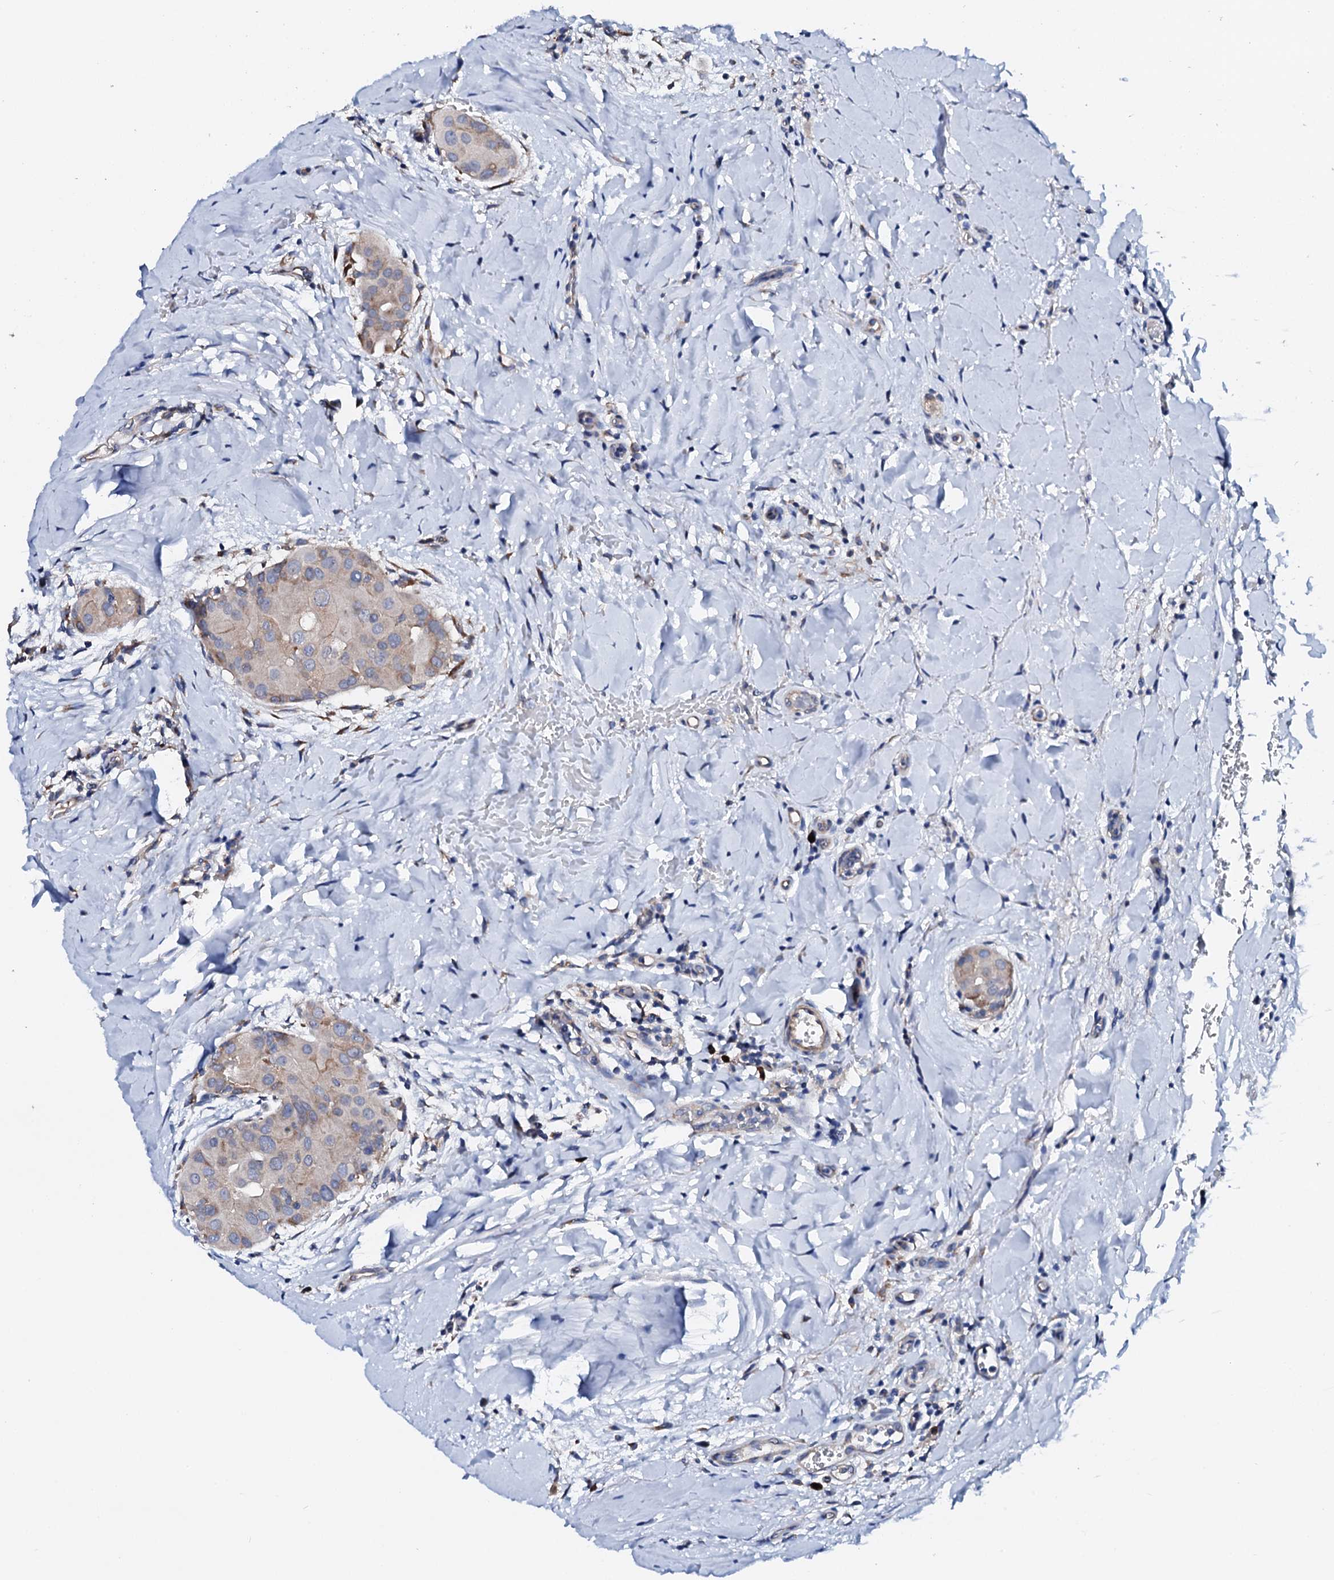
{"staining": {"intensity": "weak", "quantity": "25%-75%", "location": "cytoplasmic/membranous"}, "tissue": "thyroid cancer", "cell_type": "Tumor cells", "image_type": "cancer", "snomed": [{"axis": "morphology", "description": "Papillary adenocarcinoma, NOS"}, {"axis": "topography", "description": "Thyroid gland"}], "caption": "This is a histology image of immunohistochemistry (IHC) staining of thyroid papillary adenocarcinoma, which shows weak staining in the cytoplasmic/membranous of tumor cells.", "gene": "NUP58", "patient": {"sex": "male", "age": 33}}